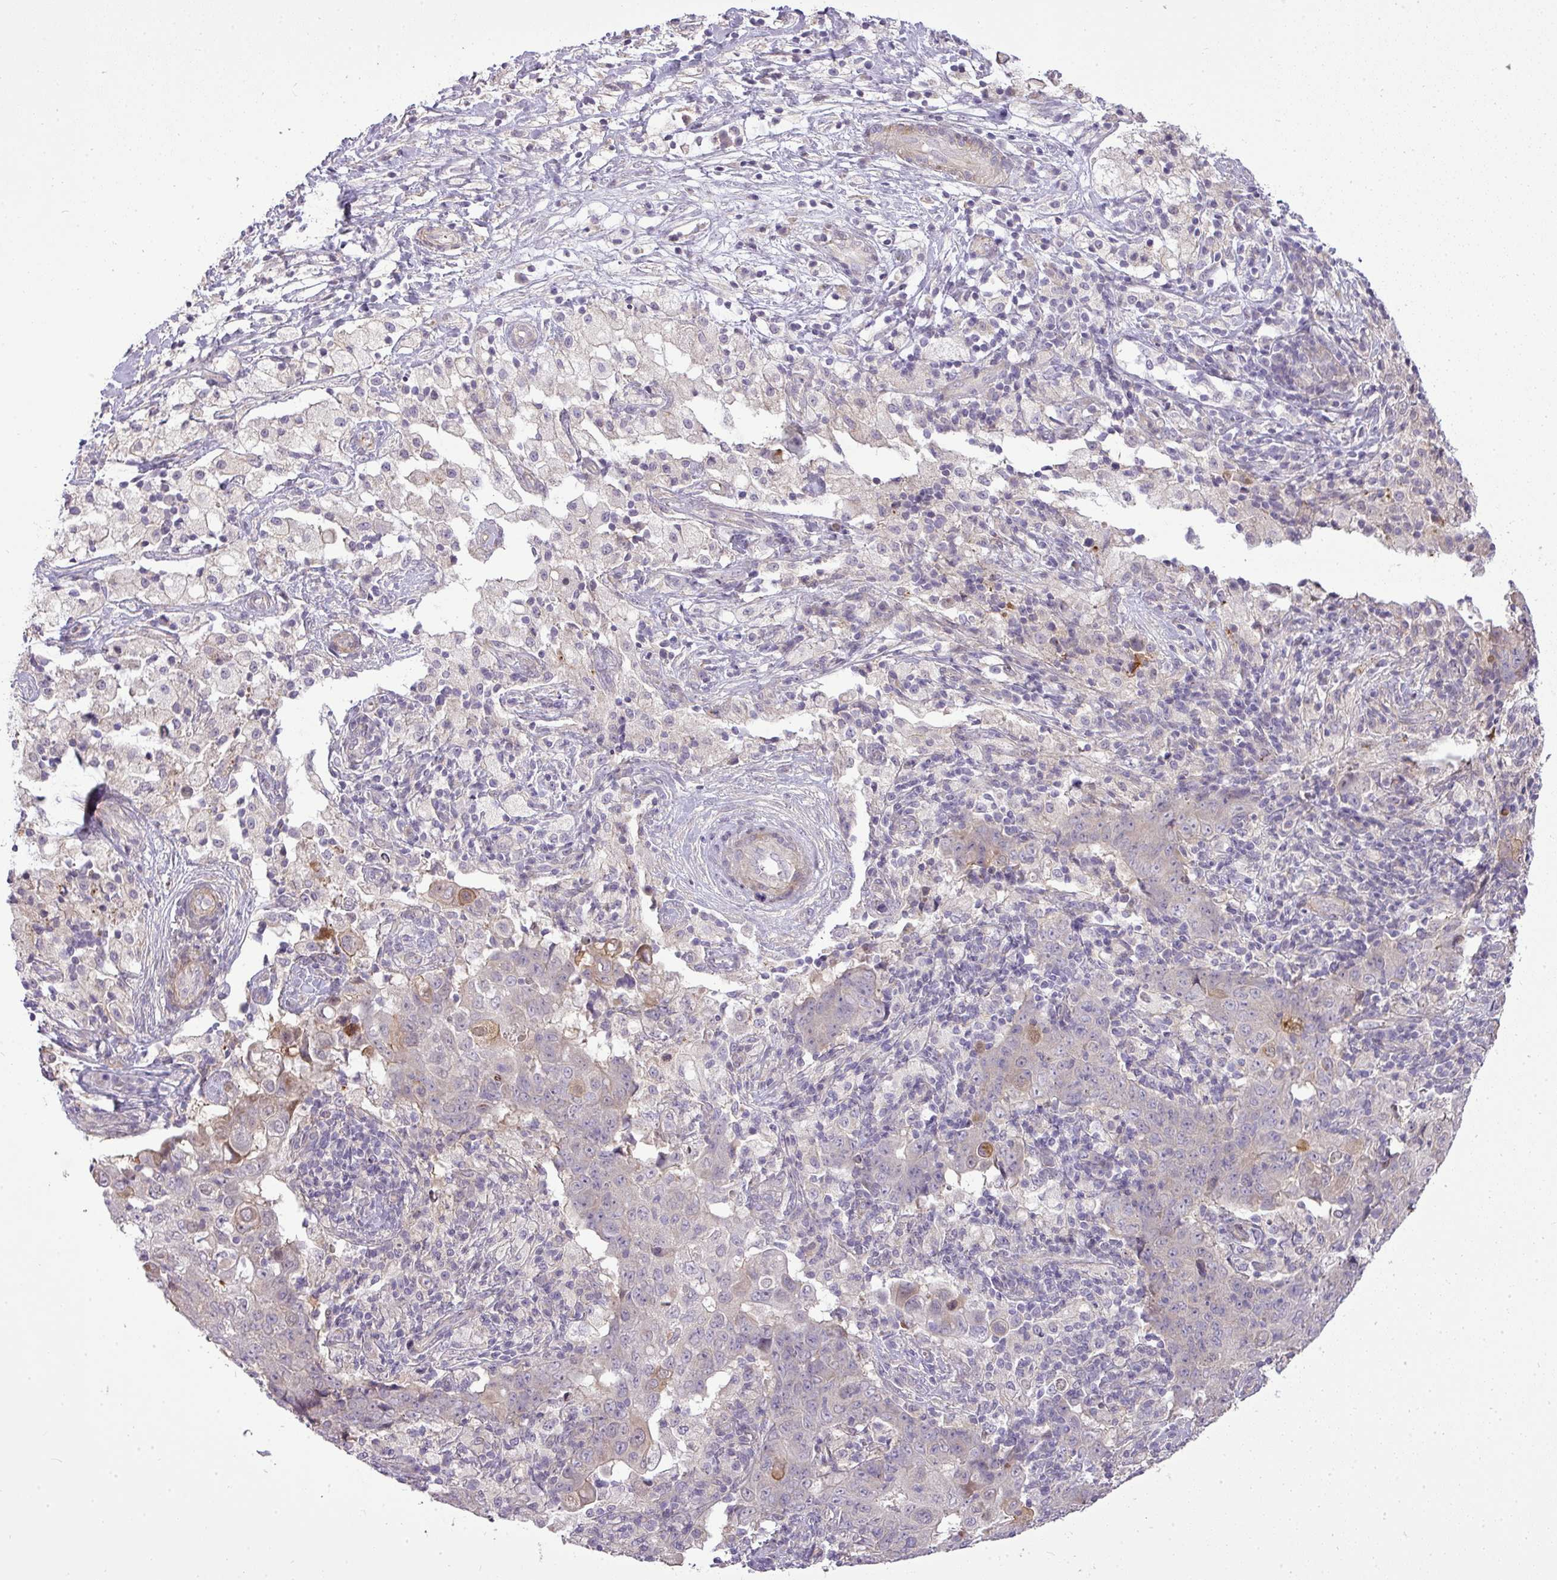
{"staining": {"intensity": "negative", "quantity": "none", "location": "none"}, "tissue": "ovarian cancer", "cell_type": "Tumor cells", "image_type": "cancer", "snomed": [{"axis": "morphology", "description": "Carcinoma, endometroid"}, {"axis": "topography", "description": "Ovary"}], "caption": "Human ovarian endometroid carcinoma stained for a protein using immunohistochemistry exhibits no expression in tumor cells.", "gene": "PDRG1", "patient": {"sex": "female", "age": 42}}